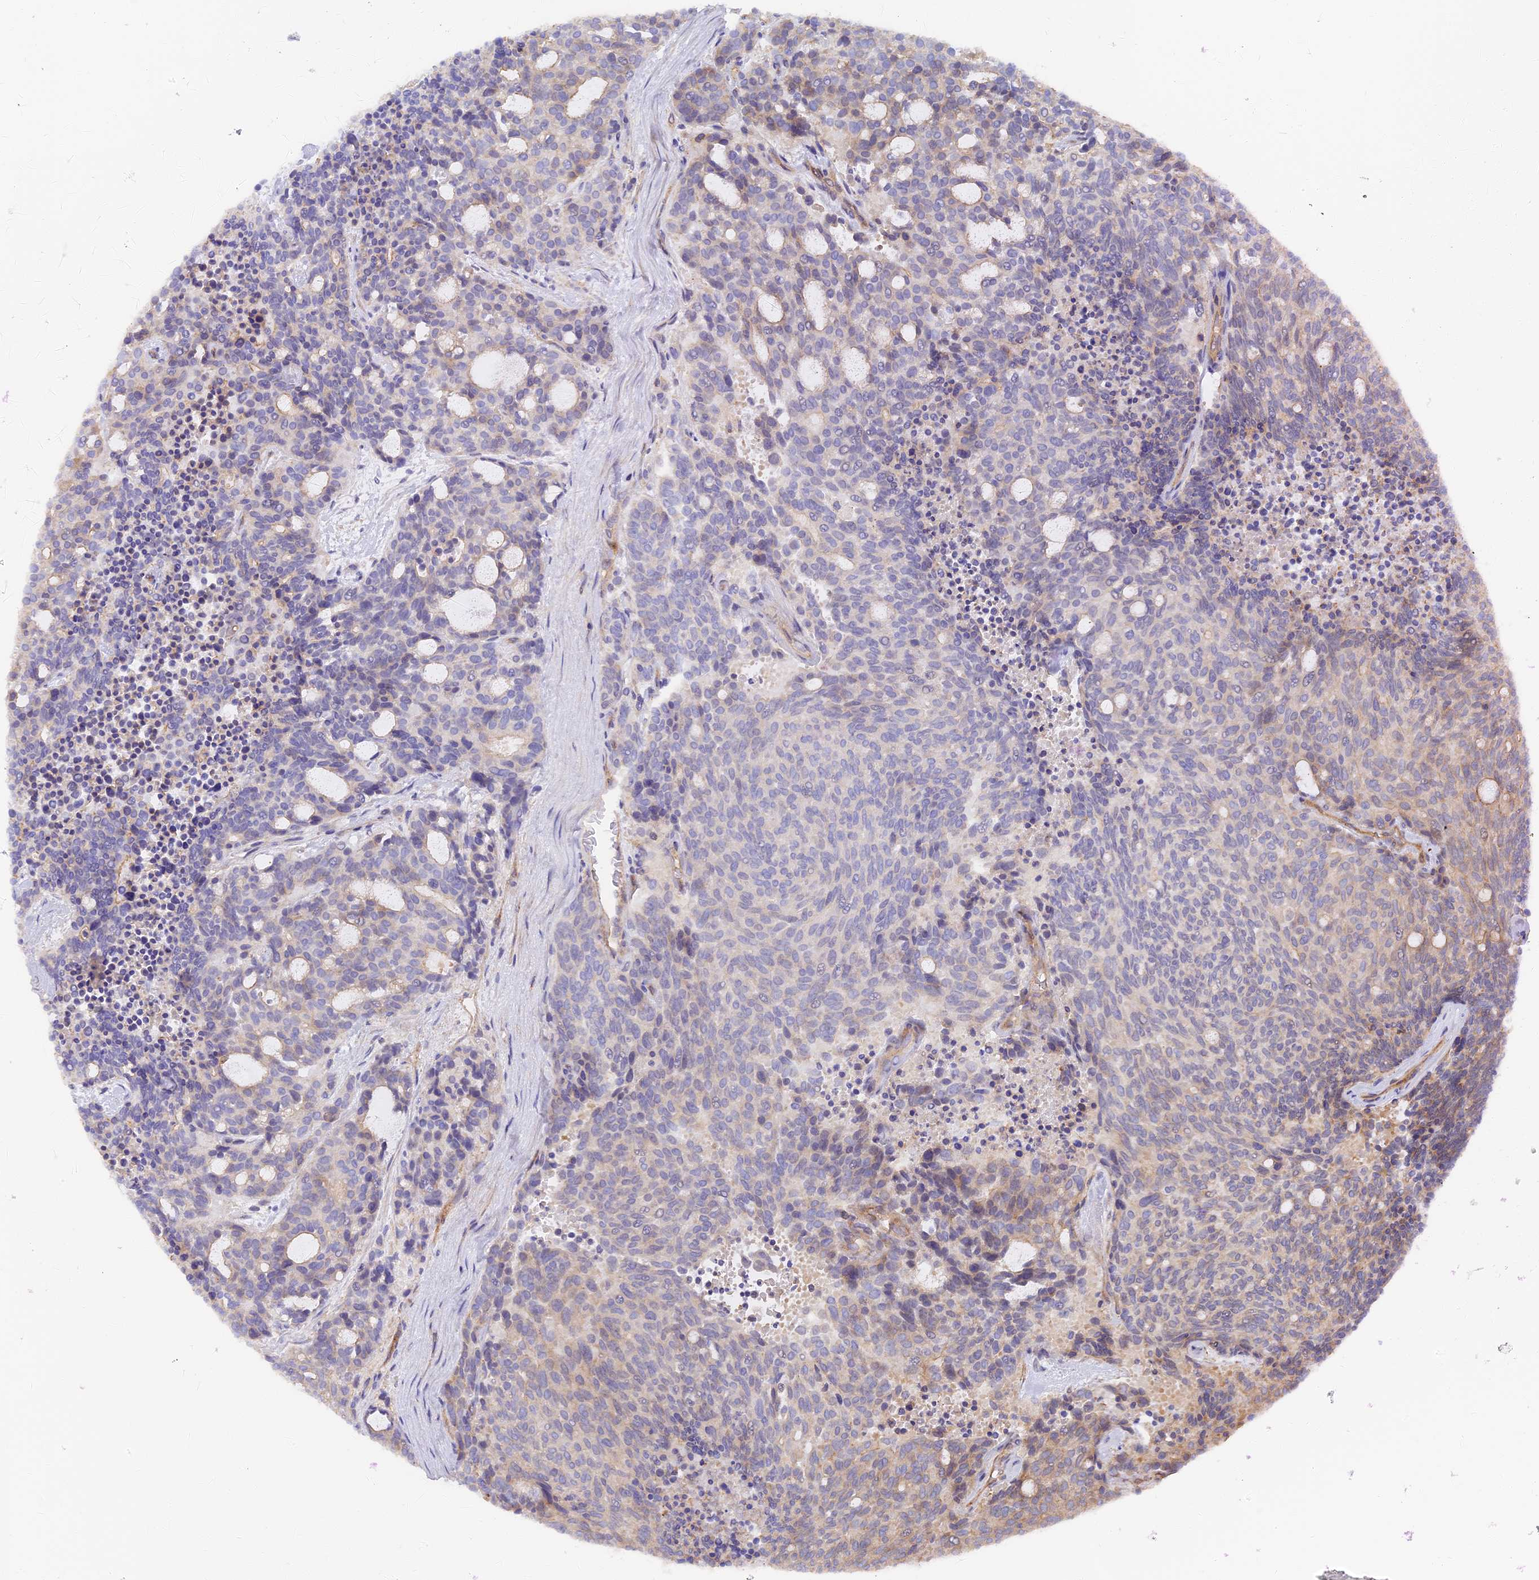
{"staining": {"intensity": "negative", "quantity": "none", "location": "none"}, "tissue": "carcinoid", "cell_type": "Tumor cells", "image_type": "cancer", "snomed": [{"axis": "morphology", "description": "Carcinoid, malignant, NOS"}, {"axis": "topography", "description": "Pancreas"}], "caption": "There is no significant staining in tumor cells of malignant carcinoid.", "gene": "VPS18", "patient": {"sex": "female", "age": 54}}